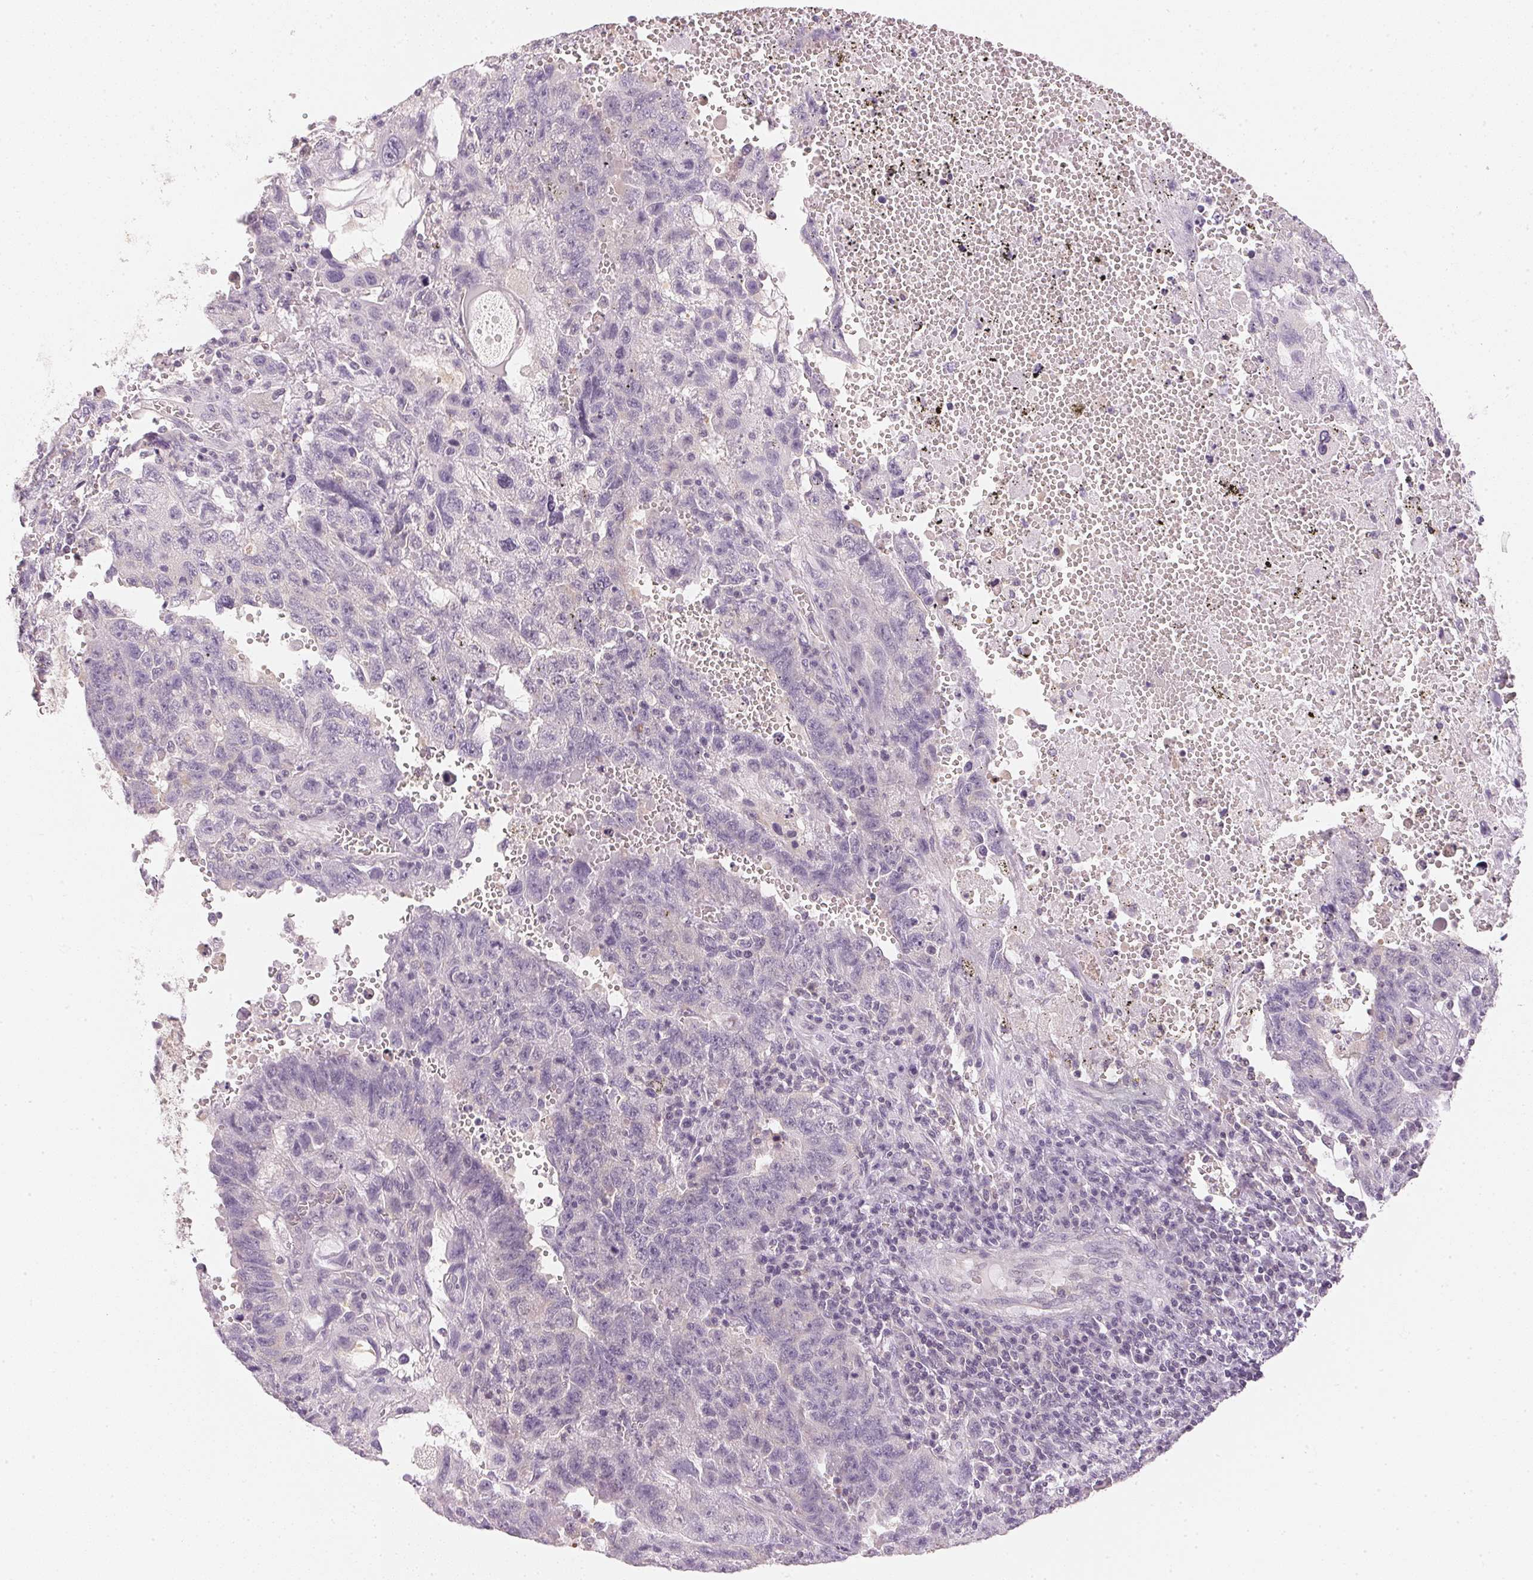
{"staining": {"intensity": "negative", "quantity": "none", "location": "none"}, "tissue": "testis cancer", "cell_type": "Tumor cells", "image_type": "cancer", "snomed": [{"axis": "morphology", "description": "Carcinoma, Embryonal, NOS"}, {"axis": "topography", "description": "Testis"}], "caption": "Photomicrograph shows no protein positivity in tumor cells of testis cancer (embryonal carcinoma) tissue.", "gene": "KPRP", "patient": {"sex": "male", "age": 26}}